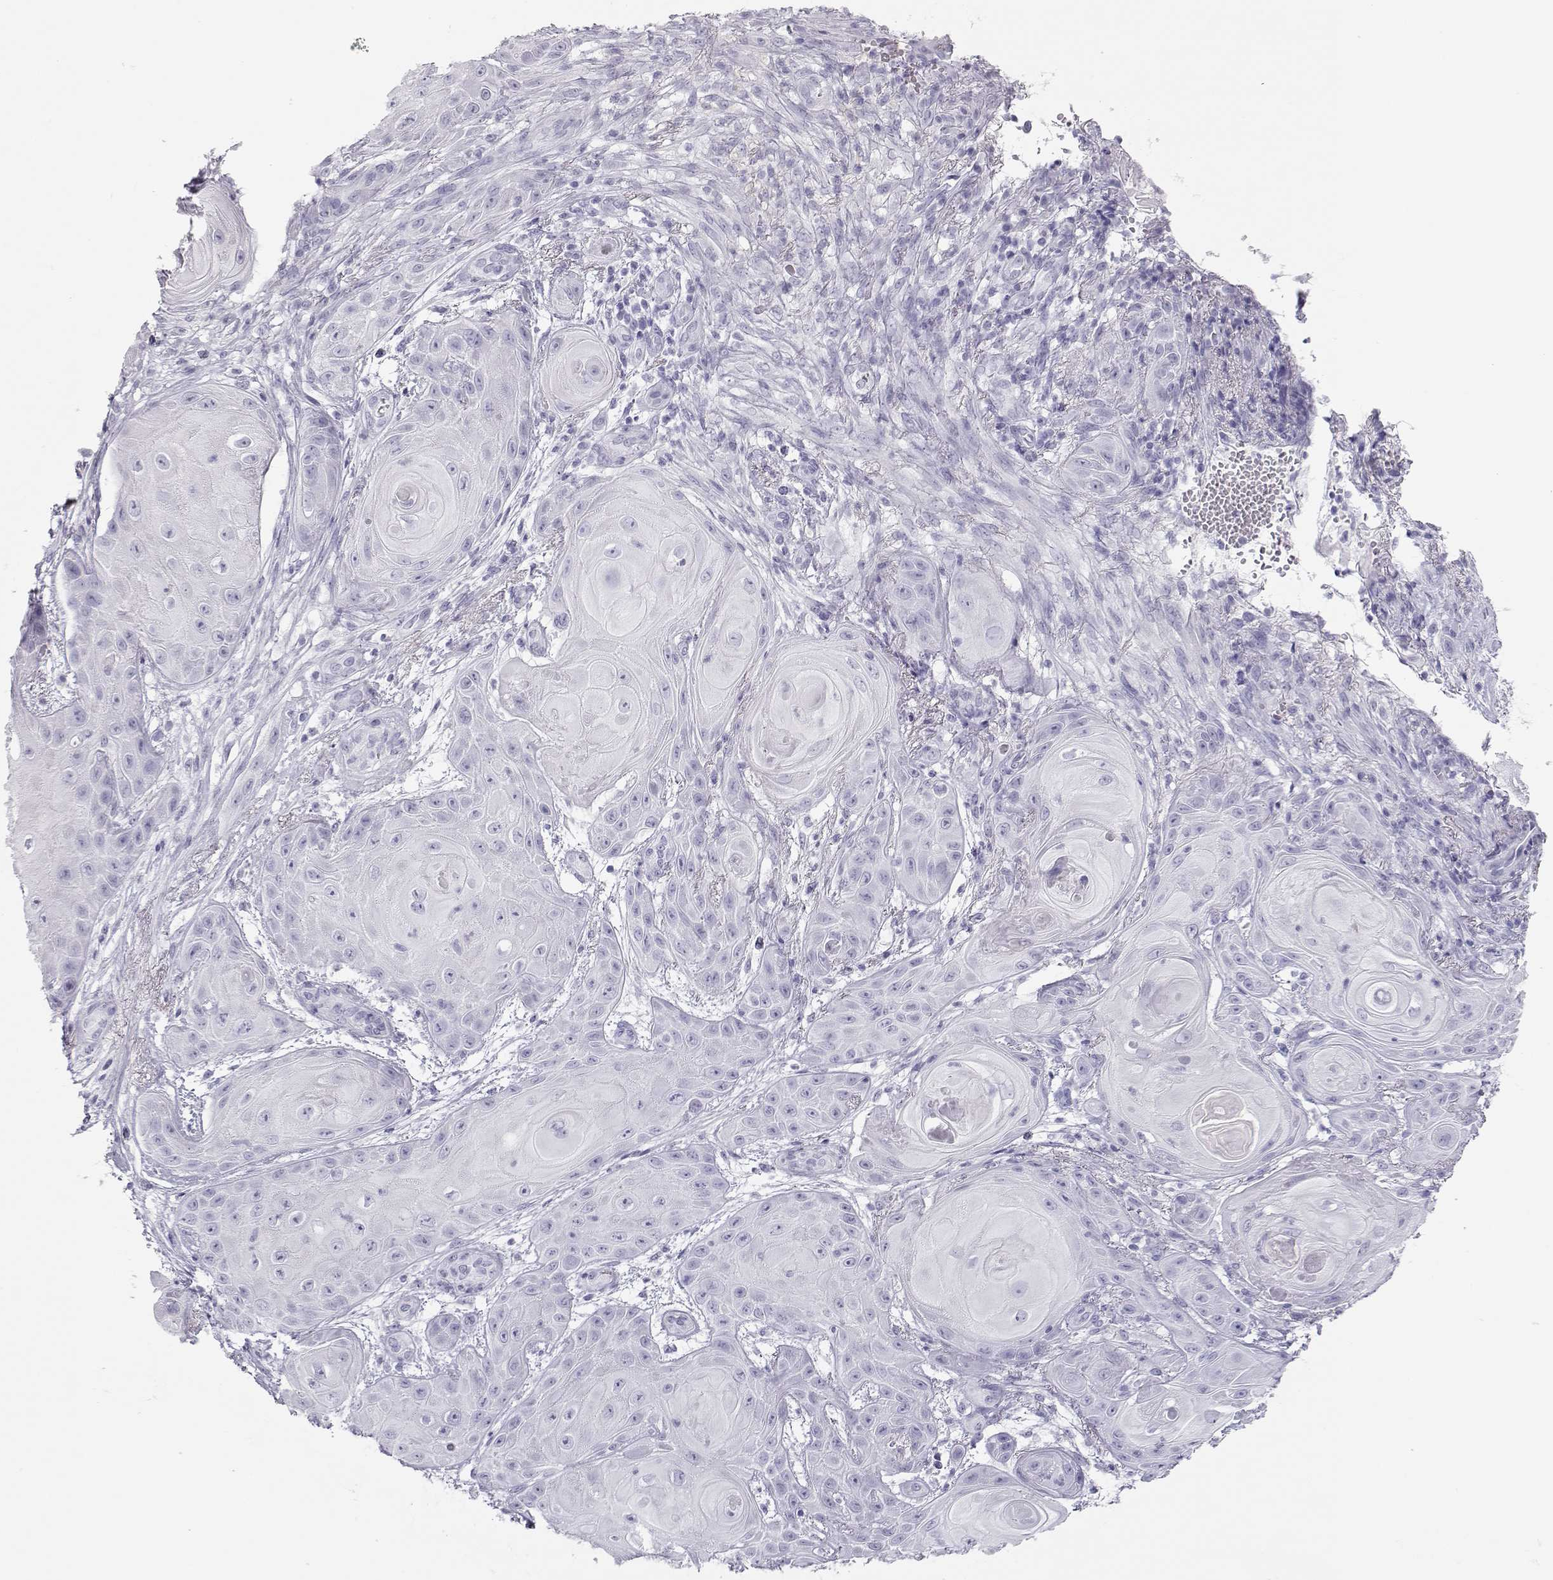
{"staining": {"intensity": "negative", "quantity": "none", "location": "none"}, "tissue": "skin cancer", "cell_type": "Tumor cells", "image_type": "cancer", "snomed": [{"axis": "morphology", "description": "Squamous cell carcinoma, NOS"}, {"axis": "topography", "description": "Skin"}], "caption": "Human skin cancer stained for a protein using IHC demonstrates no expression in tumor cells.", "gene": "TKTL1", "patient": {"sex": "male", "age": 62}}